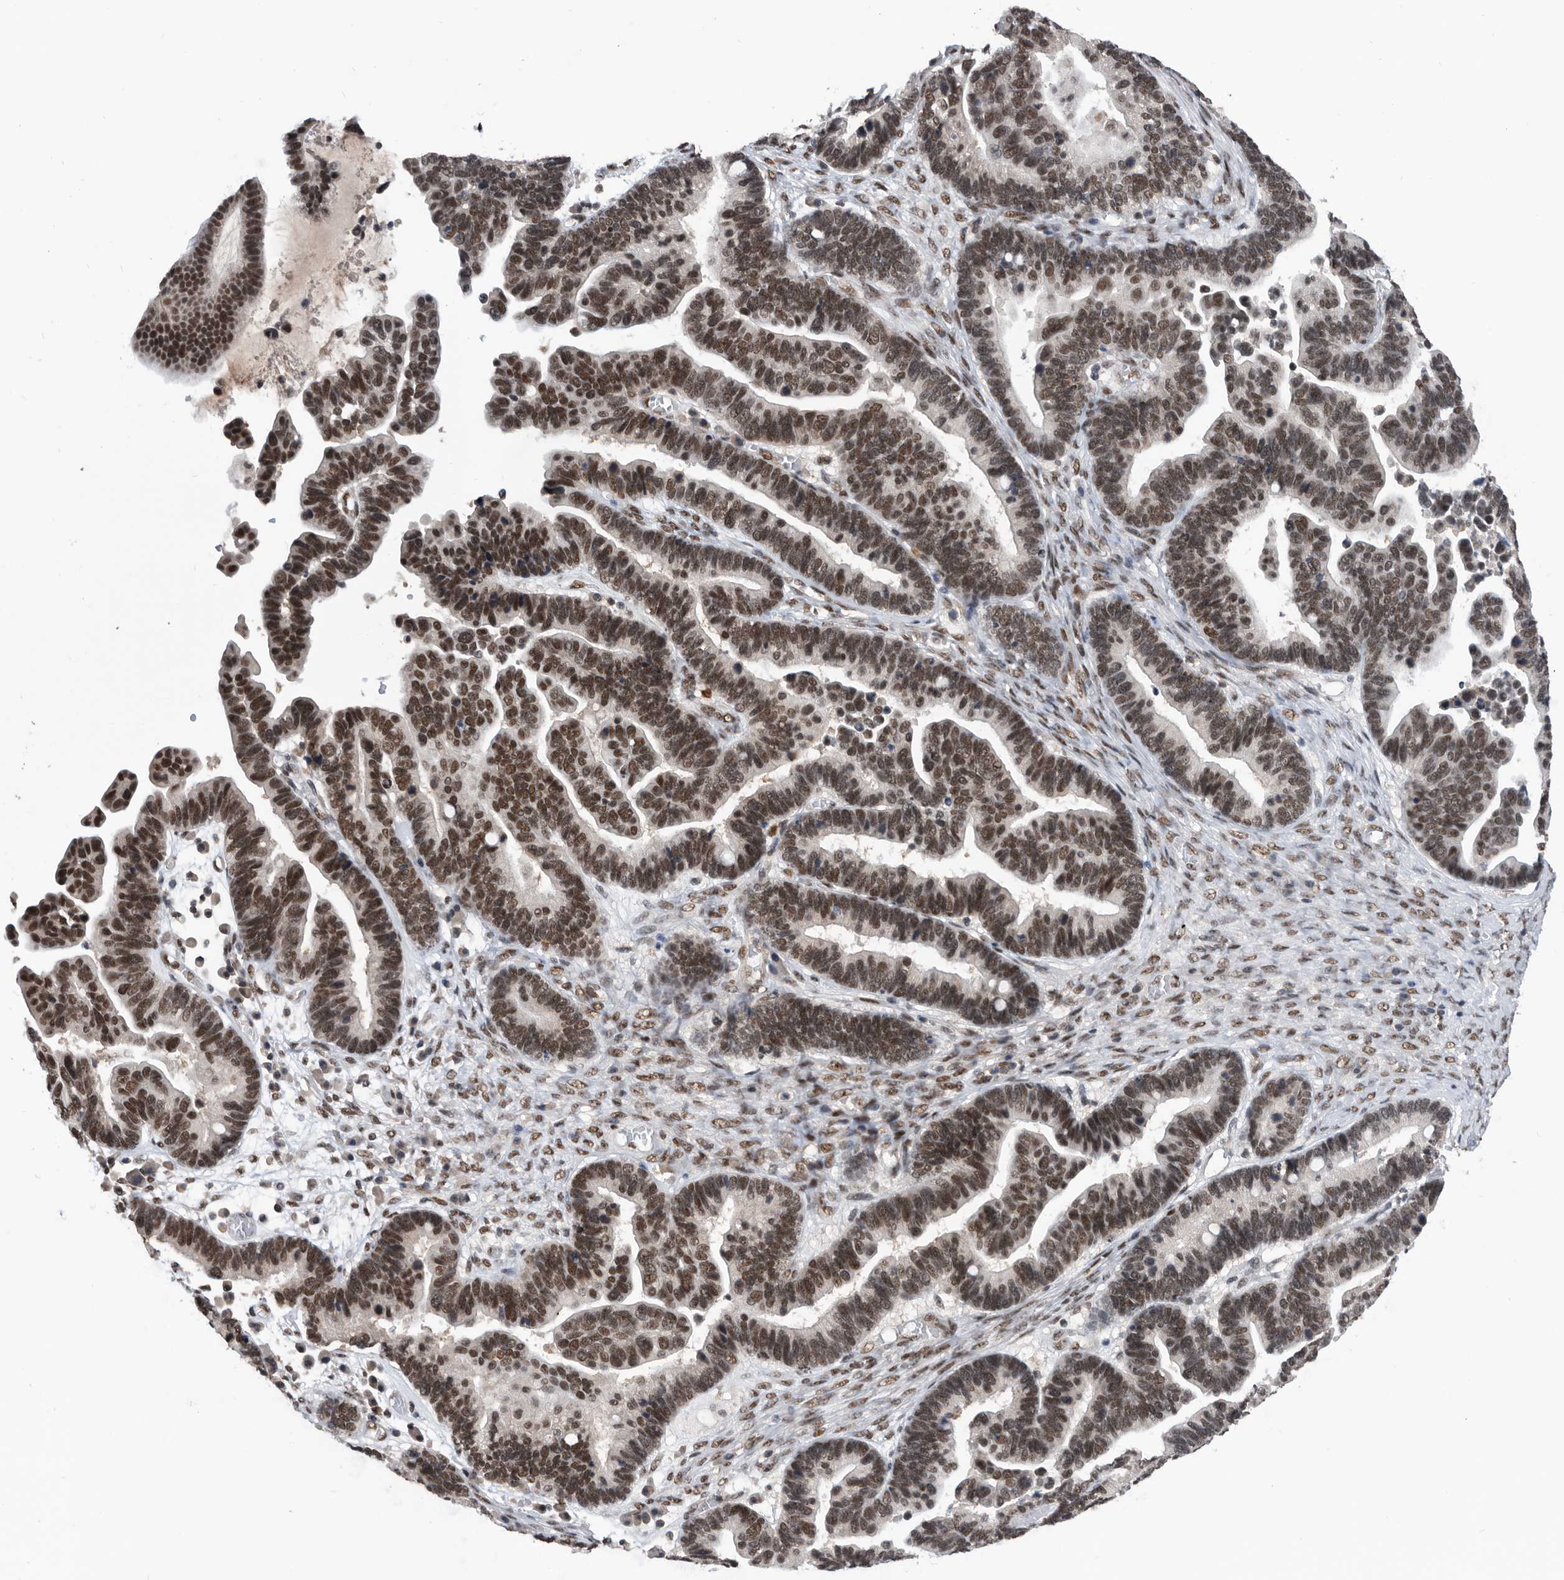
{"staining": {"intensity": "strong", "quantity": ">75%", "location": "nuclear"}, "tissue": "ovarian cancer", "cell_type": "Tumor cells", "image_type": "cancer", "snomed": [{"axis": "morphology", "description": "Cystadenocarcinoma, serous, NOS"}, {"axis": "topography", "description": "Ovary"}], "caption": "The histopathology image shows a brown stain indicating the presence of a protein in the nuclear of tumor cells in serous cystadenocarcinoma (ovarian).", "gene": "ZNF260", "patient": {"sex": "female", "age": 56}}